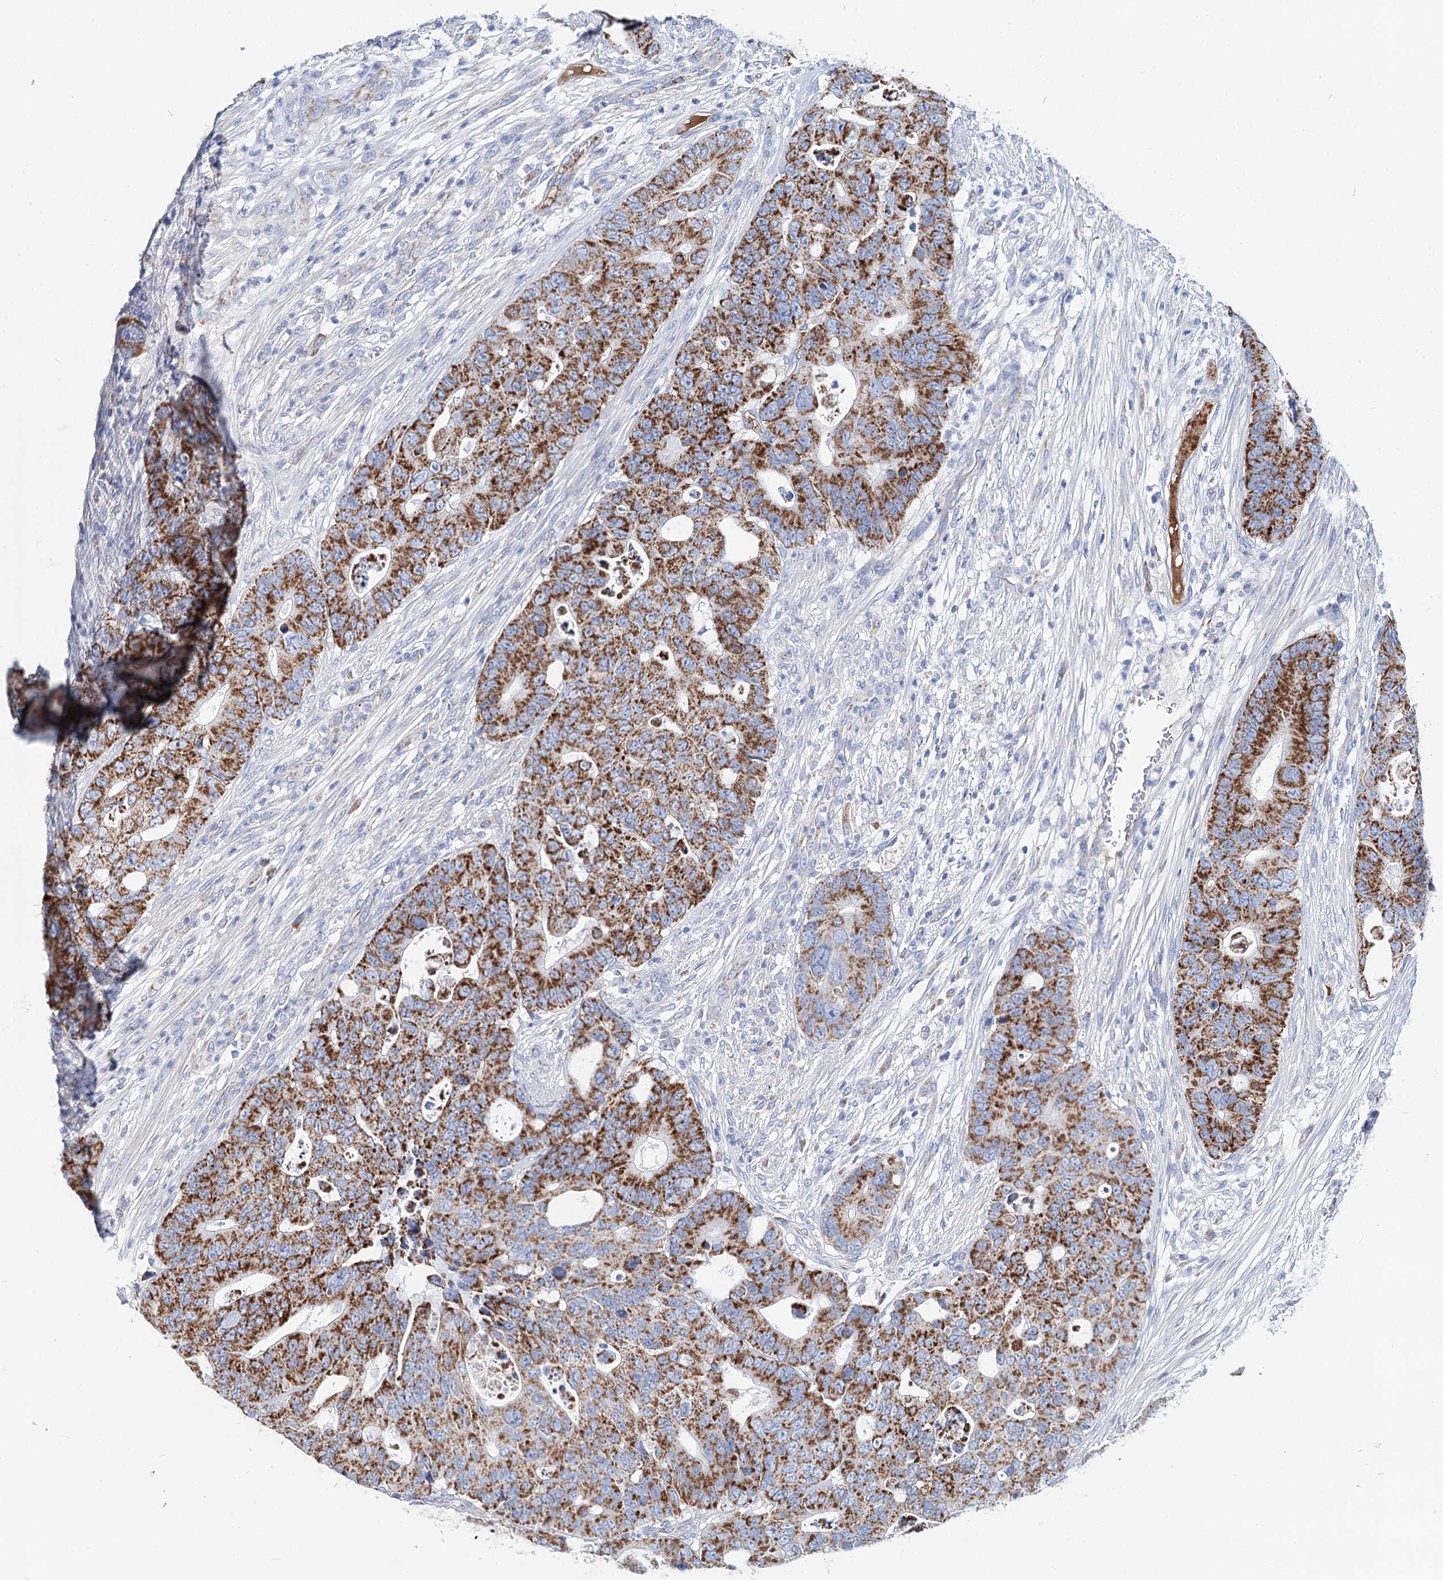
{"staining": {"intensity": "strong", "quantity": ">75%", "location": "cytoplasmic/membranous"}, "tissue": "colorectal cancer", "cell_type": "Tumor cells", "image_type": "cancer", "snomed": [{"axis": "morphology", "description": "Adenocarcinoma, NOS"}, {"axis": "topography", "description": "Colon"}], "caption": "Colorectal cancer (adenocarcinoma) stained with IHC shows strong cytoplasmic/membranous expression in about >75% of tumor cells.", "gene": "MCCC2", "patient": {"sex": "male", "age": 71}}